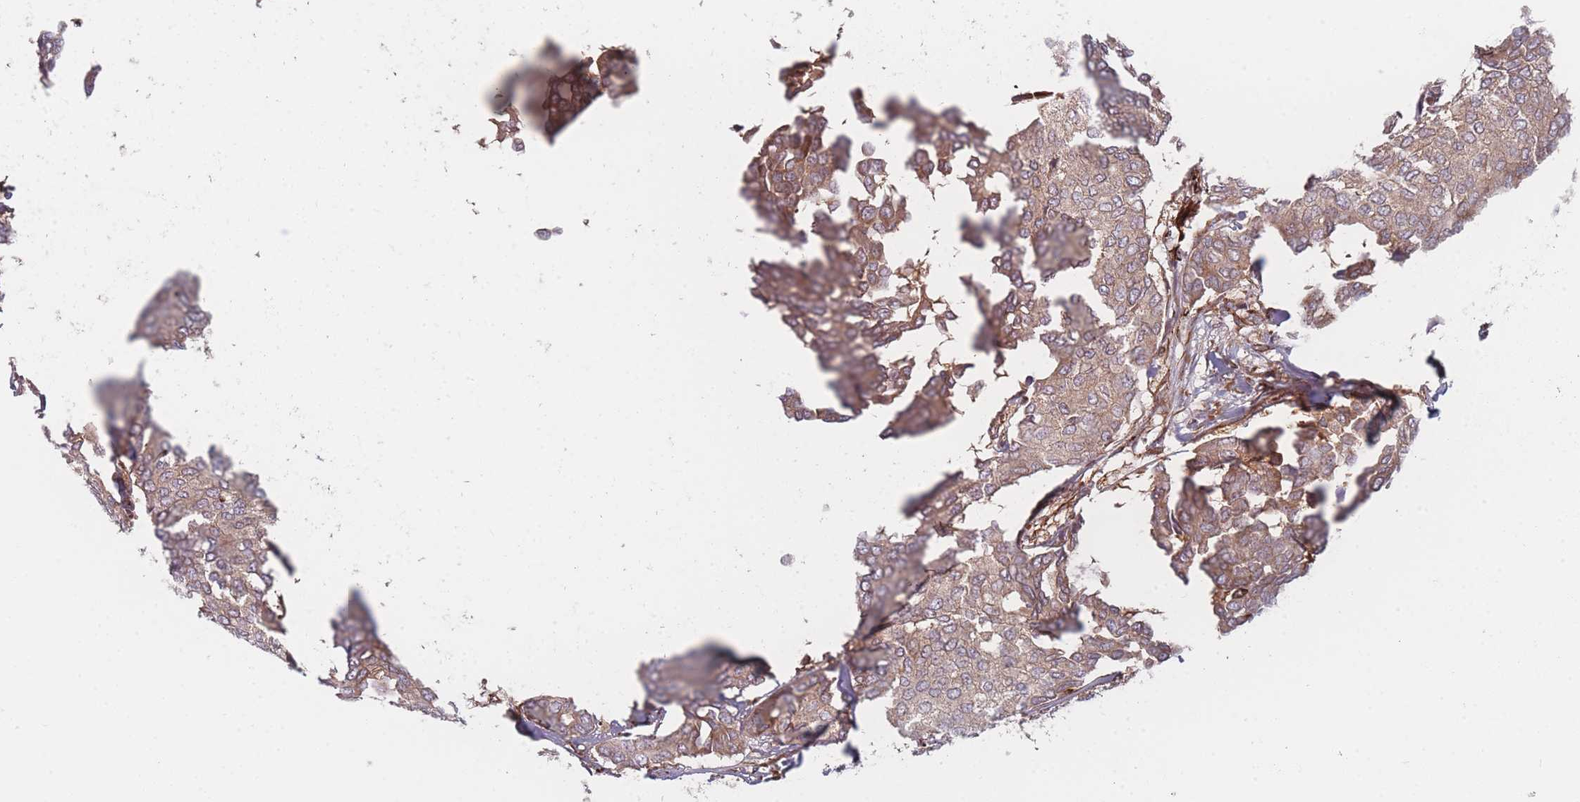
{"staining": {"intensity": "weak", "quantity": ">75%", "location": "cytoplasmic/membranous"}, "tissue": "breast cancer", "cell_type": "Tumor cells", "image_type": "cancer", "snomed": [{"axis": "morphology", "description": "Duct carcinoma"}, {"axis": "topography", "description": "Breast"}], "caption": "The image demonstrates immunohistochemical staining of invasive ductal carcinoma (breast). There is weak cytoplasmic/membranous expression is identified in approximately >75% of tumor cells.", "gene": "EEF1AKMT2", "patient": {"sex": "female", "age": 75}}